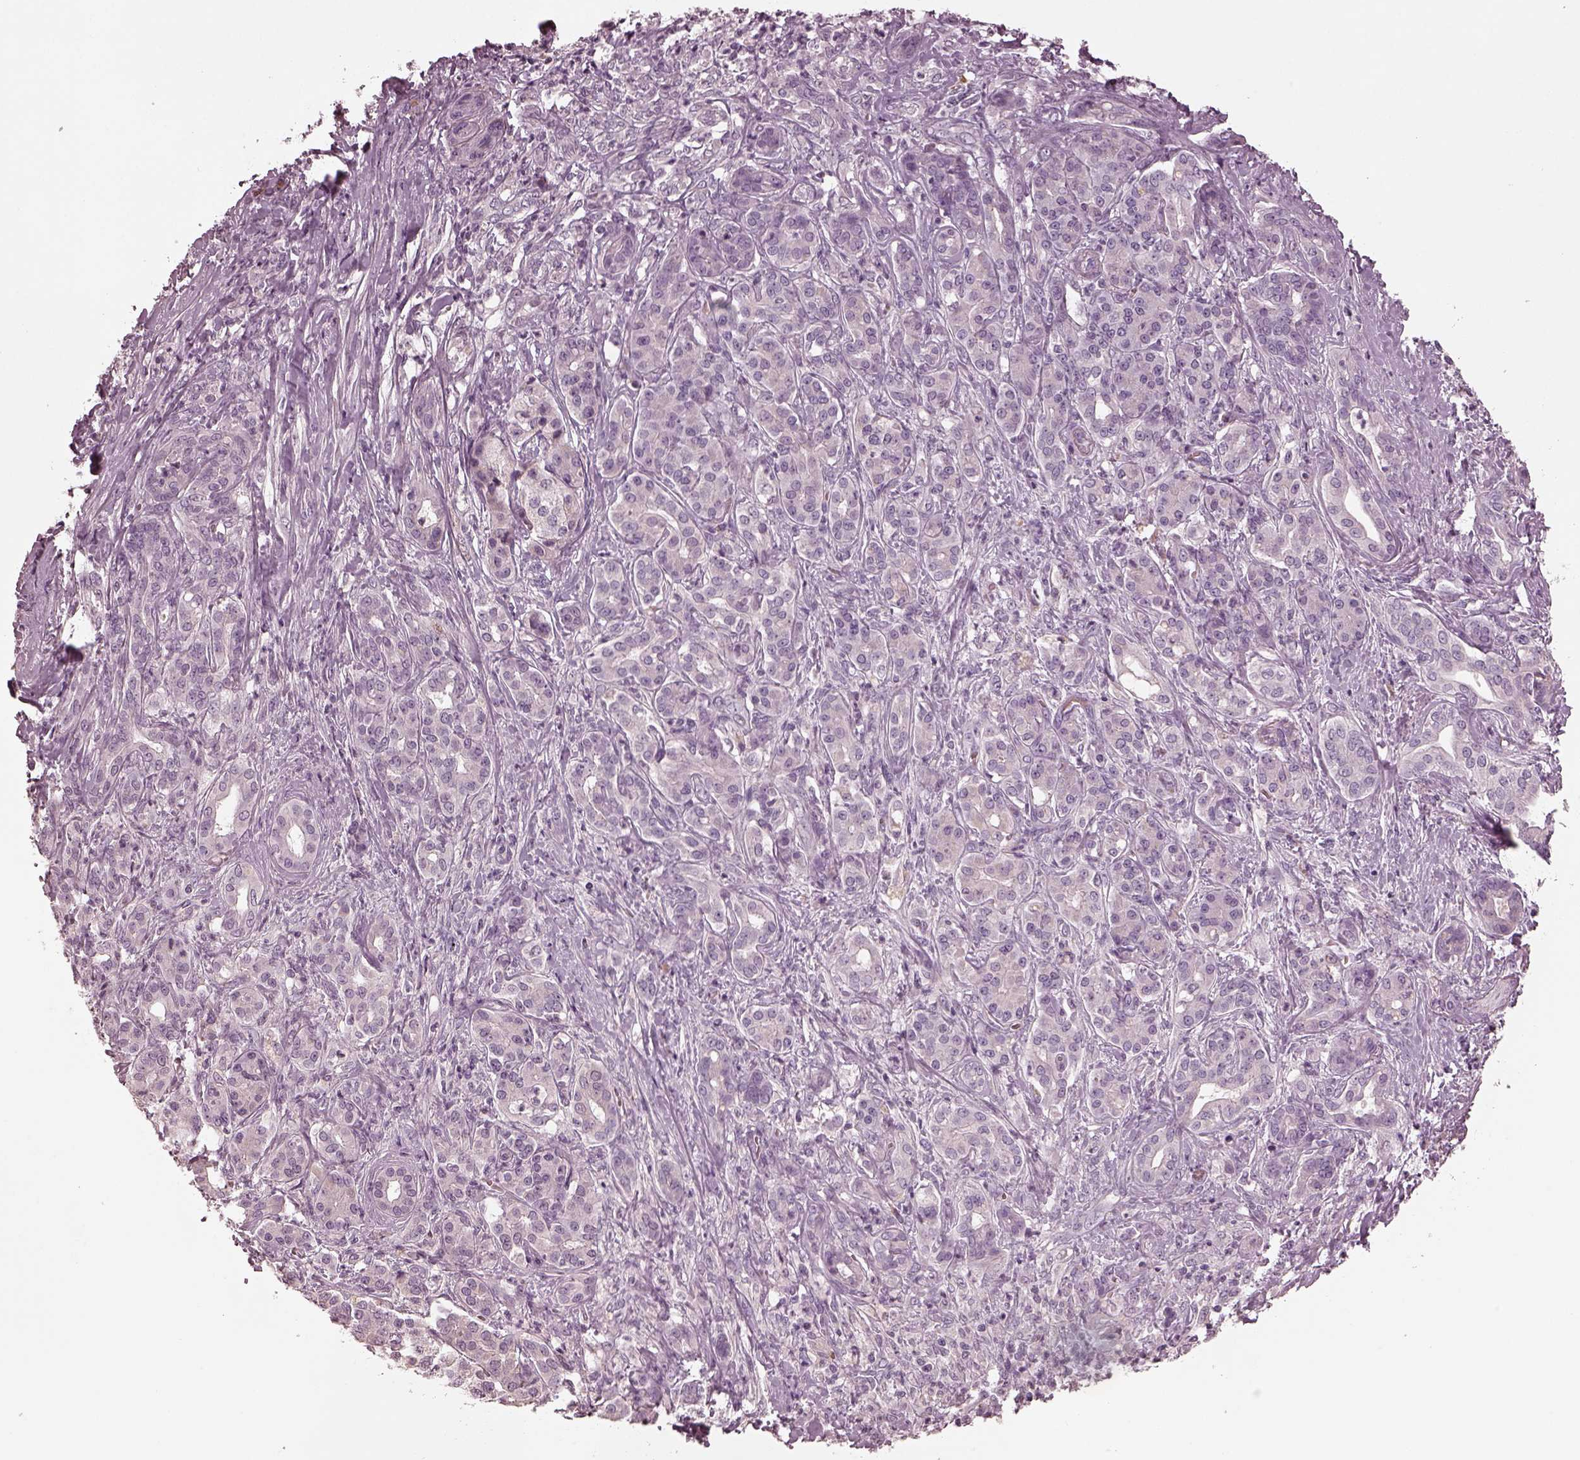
{"staining": {"intensity": "negative", "quantity": "none", "location": "none"}, "tissue": "pancreatic cancer", "cell_type": "Tumor cells", "image_type": "cancer", "snomed": [{"axis": "morphology", "description": "Normal tissue, NOS"}, {"axis": "morphology", "description": "Inflammation, NOS"}, {"axis": "morphology", "description": "Adenocarcinoma, NOS"}, {"axis": "topography", "description": "Pancreas"}], "caption": "Immunohistochemistry micrograph of neoplastic tissue: human pancreatic cancer stained with DAB exhibits no significant protein positivity in tumor cells.", "gene": "MIA", "patient": {"sex": "male", "age": 57}}